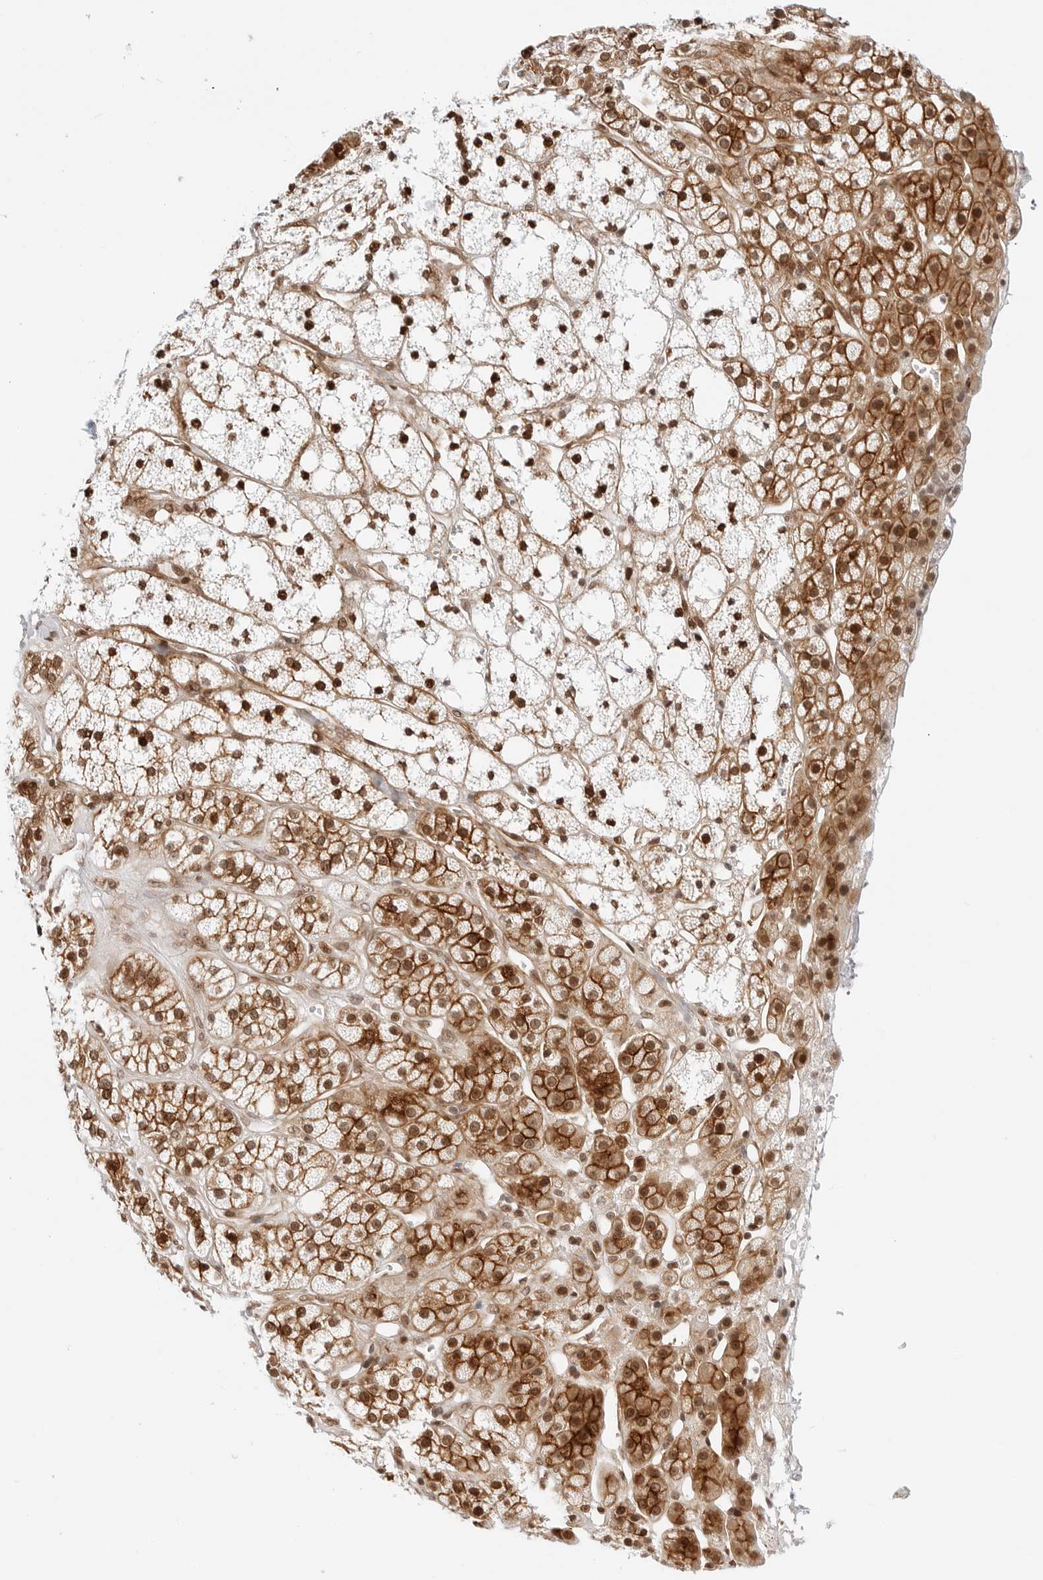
{"staining": {"intensity": "strong", "quantity": ">75%", "location": "cytoplasmic/membranous,nuclear"}, "tissue": "adrenal gland", "cell_type": "Glandular cells", "image_type": "normal", "snomed": [{"axis": "morphology", "description": "Normal tissue, NOS"}, {"axis": "topography", "description": "Adrenal gland"}], "caption": "Adrenal gland stained with a brown dye exhibits strong cytoplasmic/membranous,nuclear positive positivity in approximately >75% of glandular cells.", "gene": "ZNF613", "patient": {"sex": "male", "age": 56}}